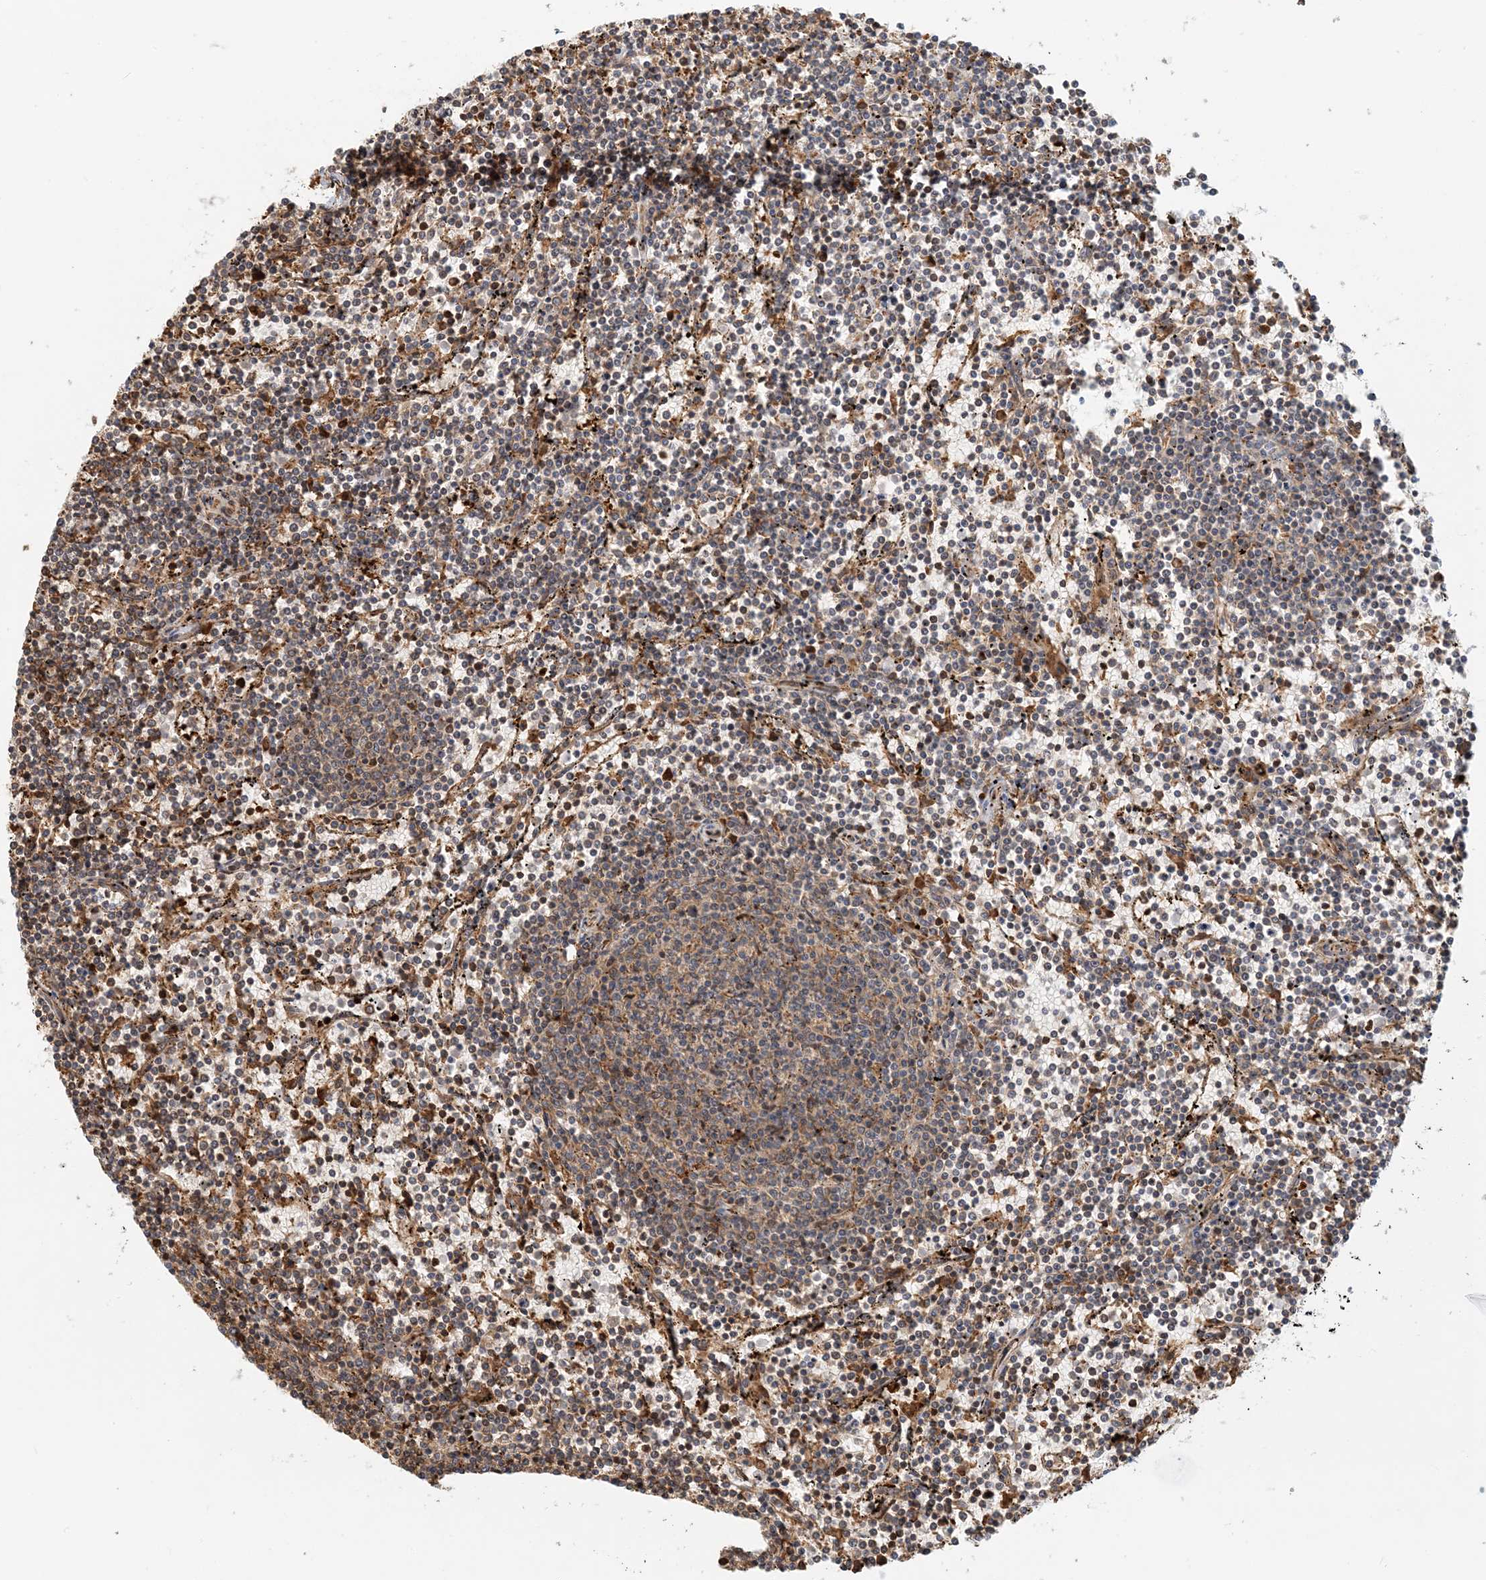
{"staining": {"intensity": "weak", "quantity": "<25%", "location": "cytoplasmic/membranous"}, "tissue": "lymphoma", "cell_type": "Tumor cells", "image_type": "cancer", "snomed": [{"axis": "morphology", "description": "Malignant lymphoma, non-Hodgkin's type, Low grade"}, {"axis": "topography", "description": "Spleen"}], "caption": "This is an immunohistochemistry (IHC) image of human lymphoma. There is no positivity in tumor cells.", "gene": "HNMT", "patient": {"sex": "female", "age": 50}}